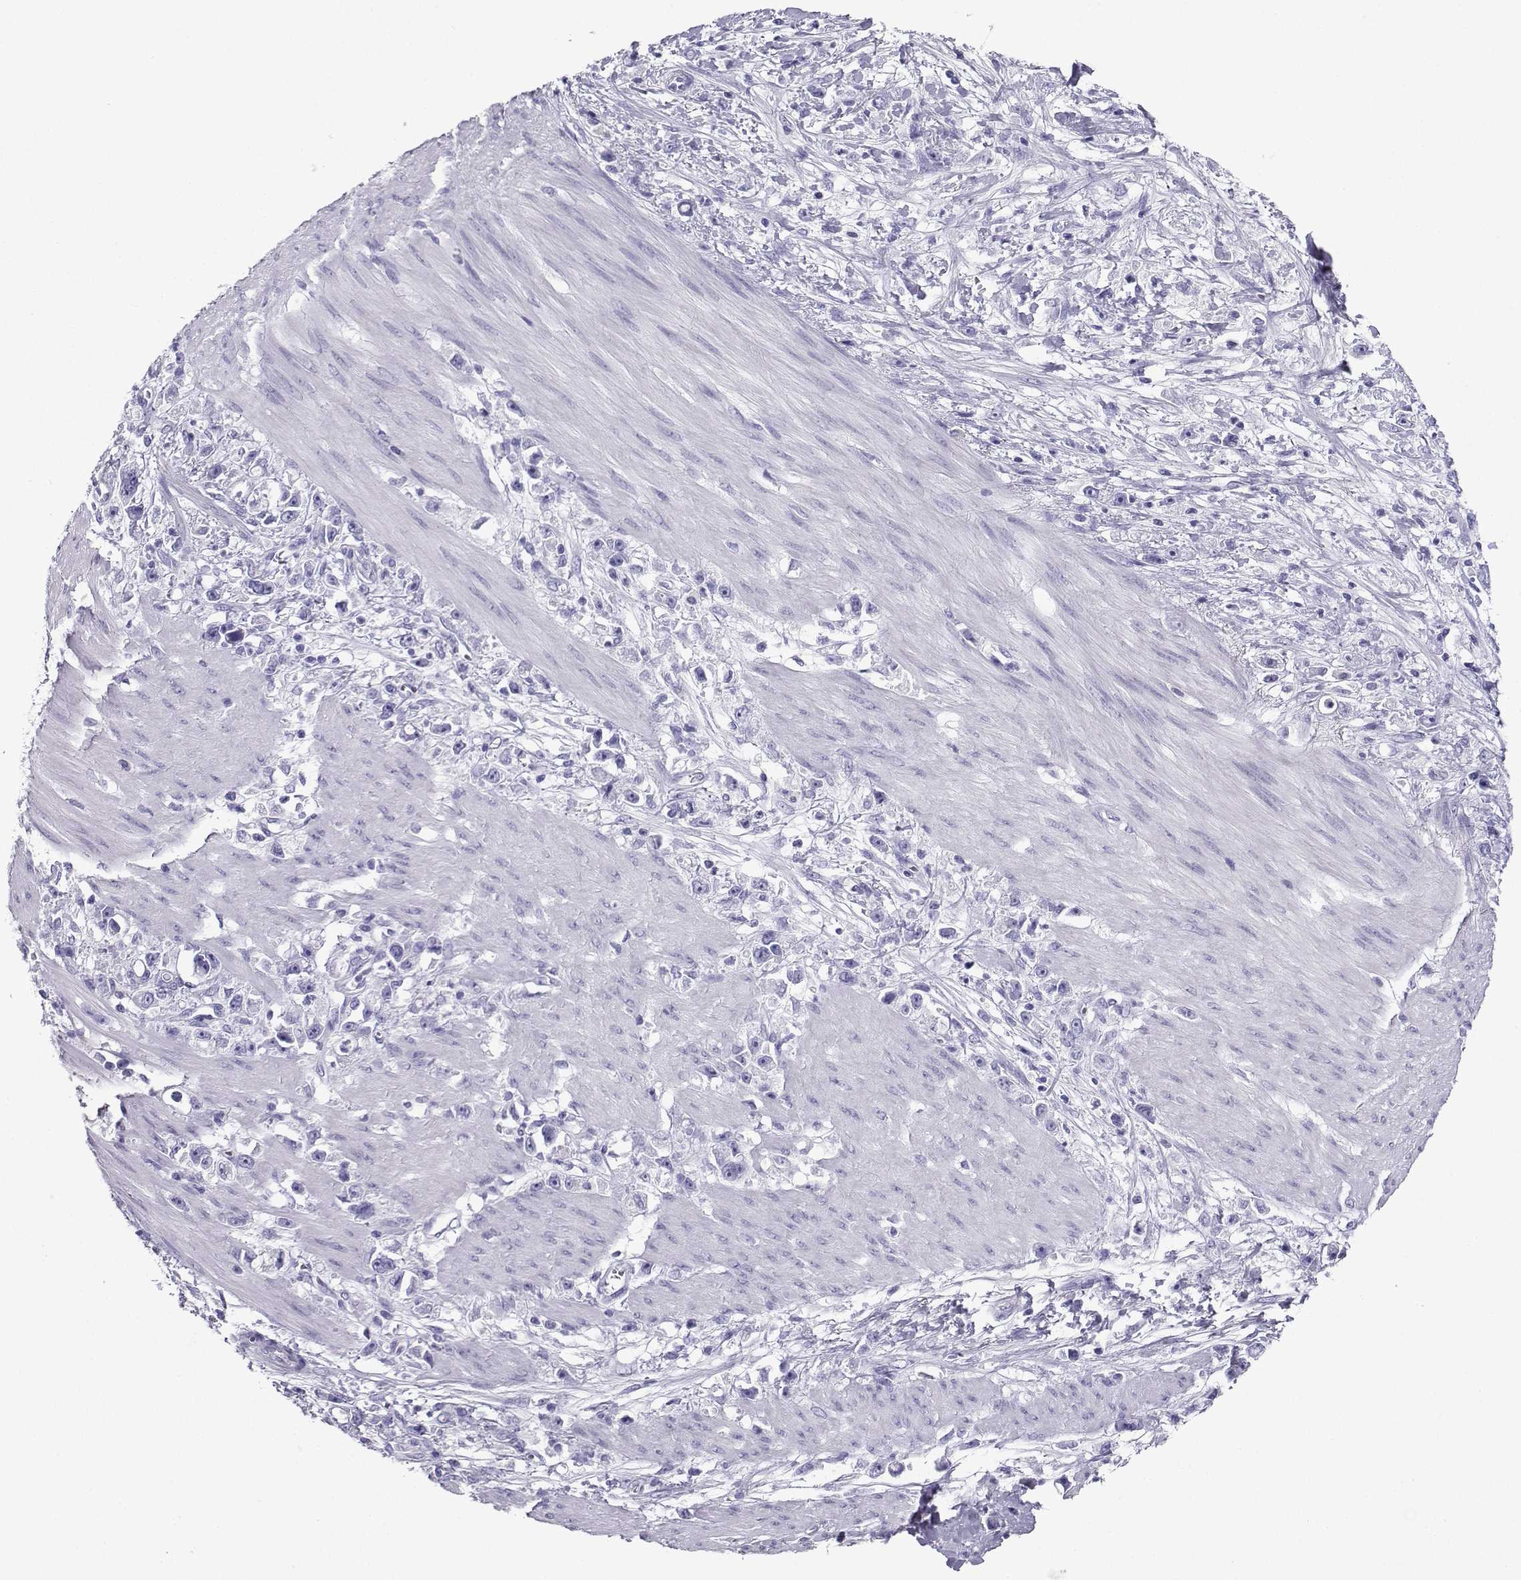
{"staining": {"intensity": "negative", "quantity": "none", "location": "none"}, "tissue": "stomach cancer", "cell_type": "Tumor cells", "image_type": "cancer", "snomed": [{"axis": "morphology", "description": "Adenocarcinoma, NOS"}, {"axis": "topography", "description": "Stomach"}], "caption": "High magnification brightfield microscopy of adenocarcinoma (stomach) stained with DAB (brown) and counterstained with hematoxylin (blue): tumor cells show no significant expression.", "gene": "CD109", "patient": {"sex": "female", "age": 59}}